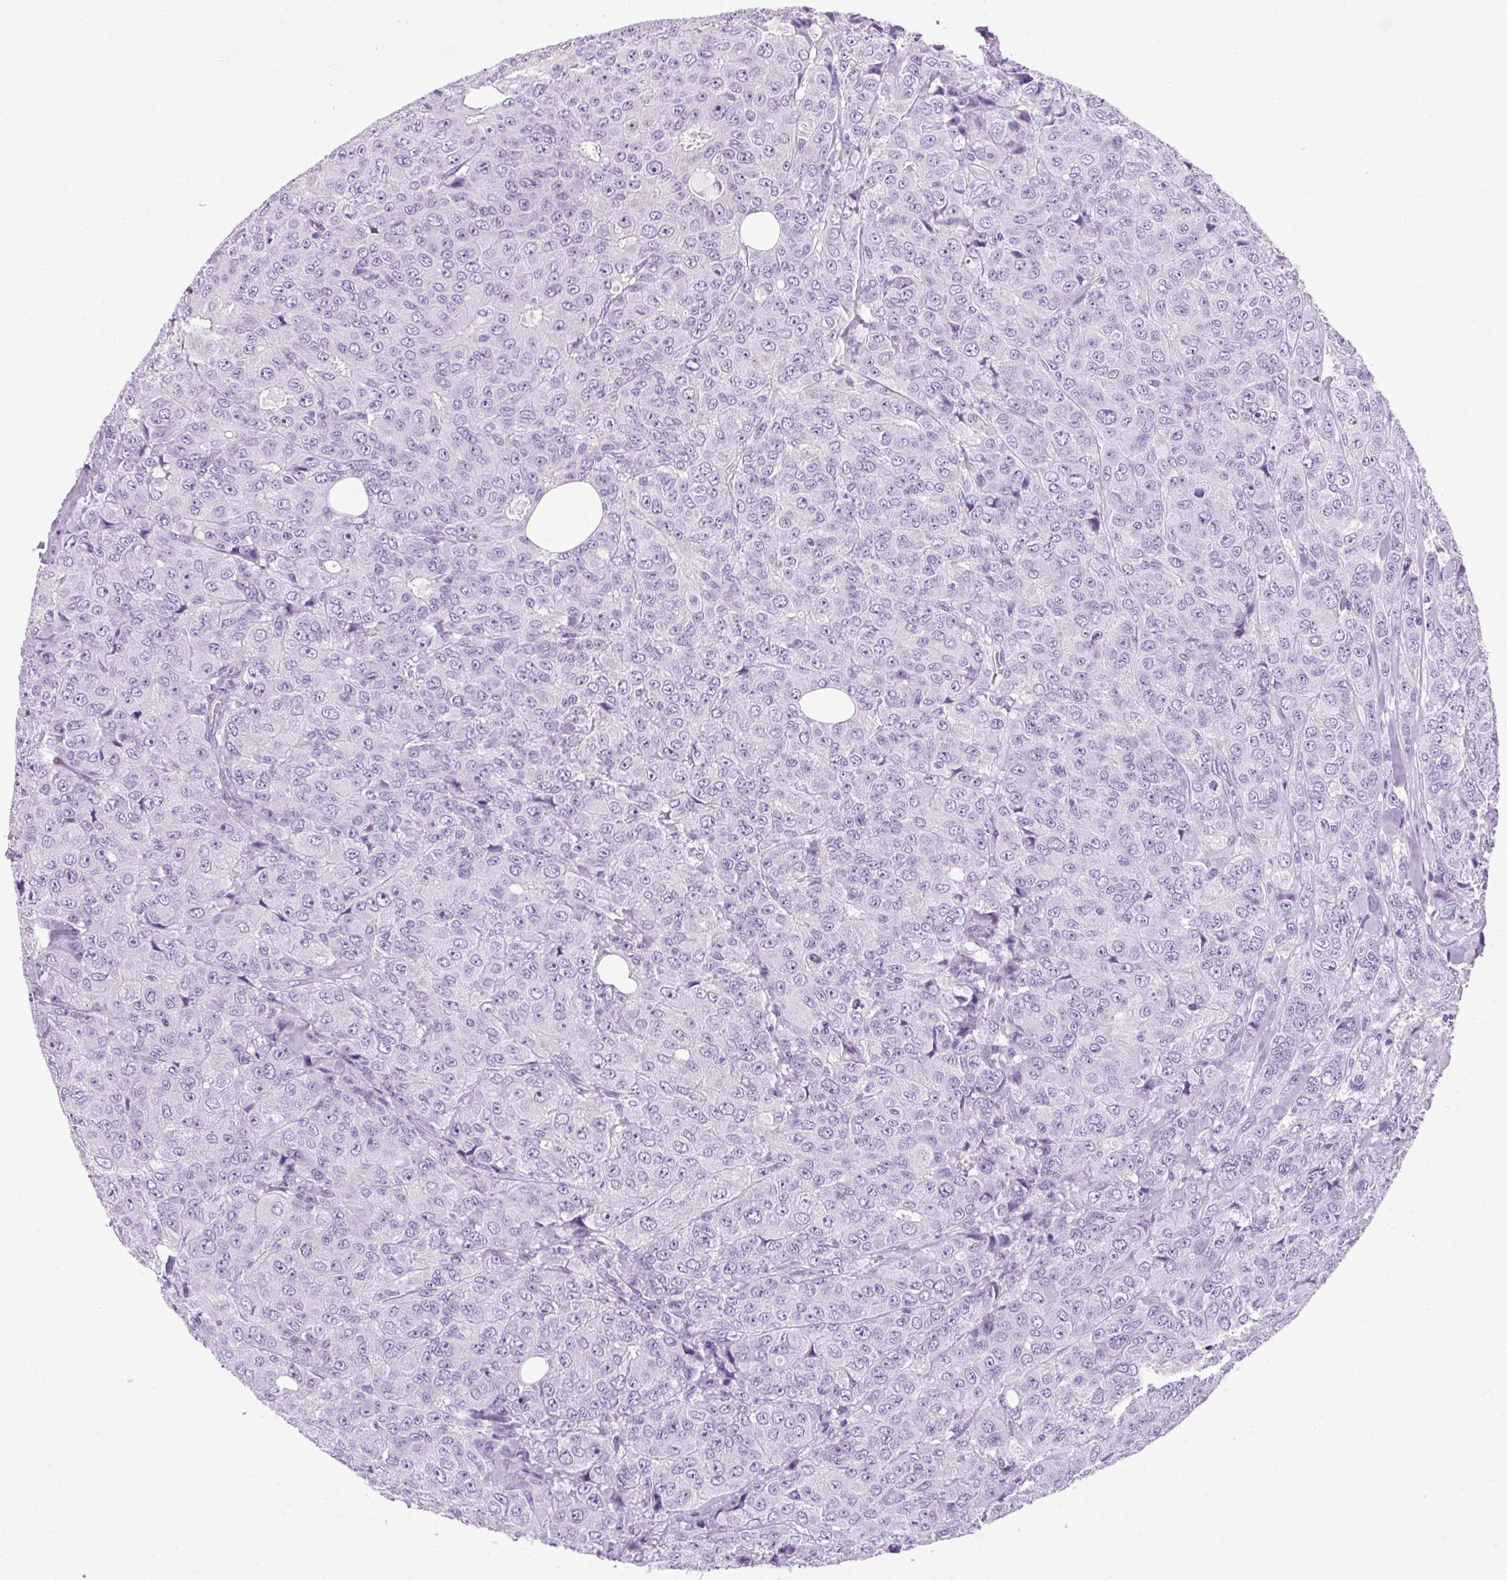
{"staining": {"intensity": "negative", "quantity": "none", "location": "none"}, "tissue": "breast cancer", "cell_type": "Tumor cells", "image_type": "cancer", "snomed": [{"axis": "morphology", "description": "Duct carcinoma"}, {"axis": "topography", "description": "Breast"}], "caption": "The IHC micrograph has no significant positivity in tumor cells of breast intraductal carcinoma tissue.", "gene": "OOEP", "patient": {"sex": "female", "age": 43}}